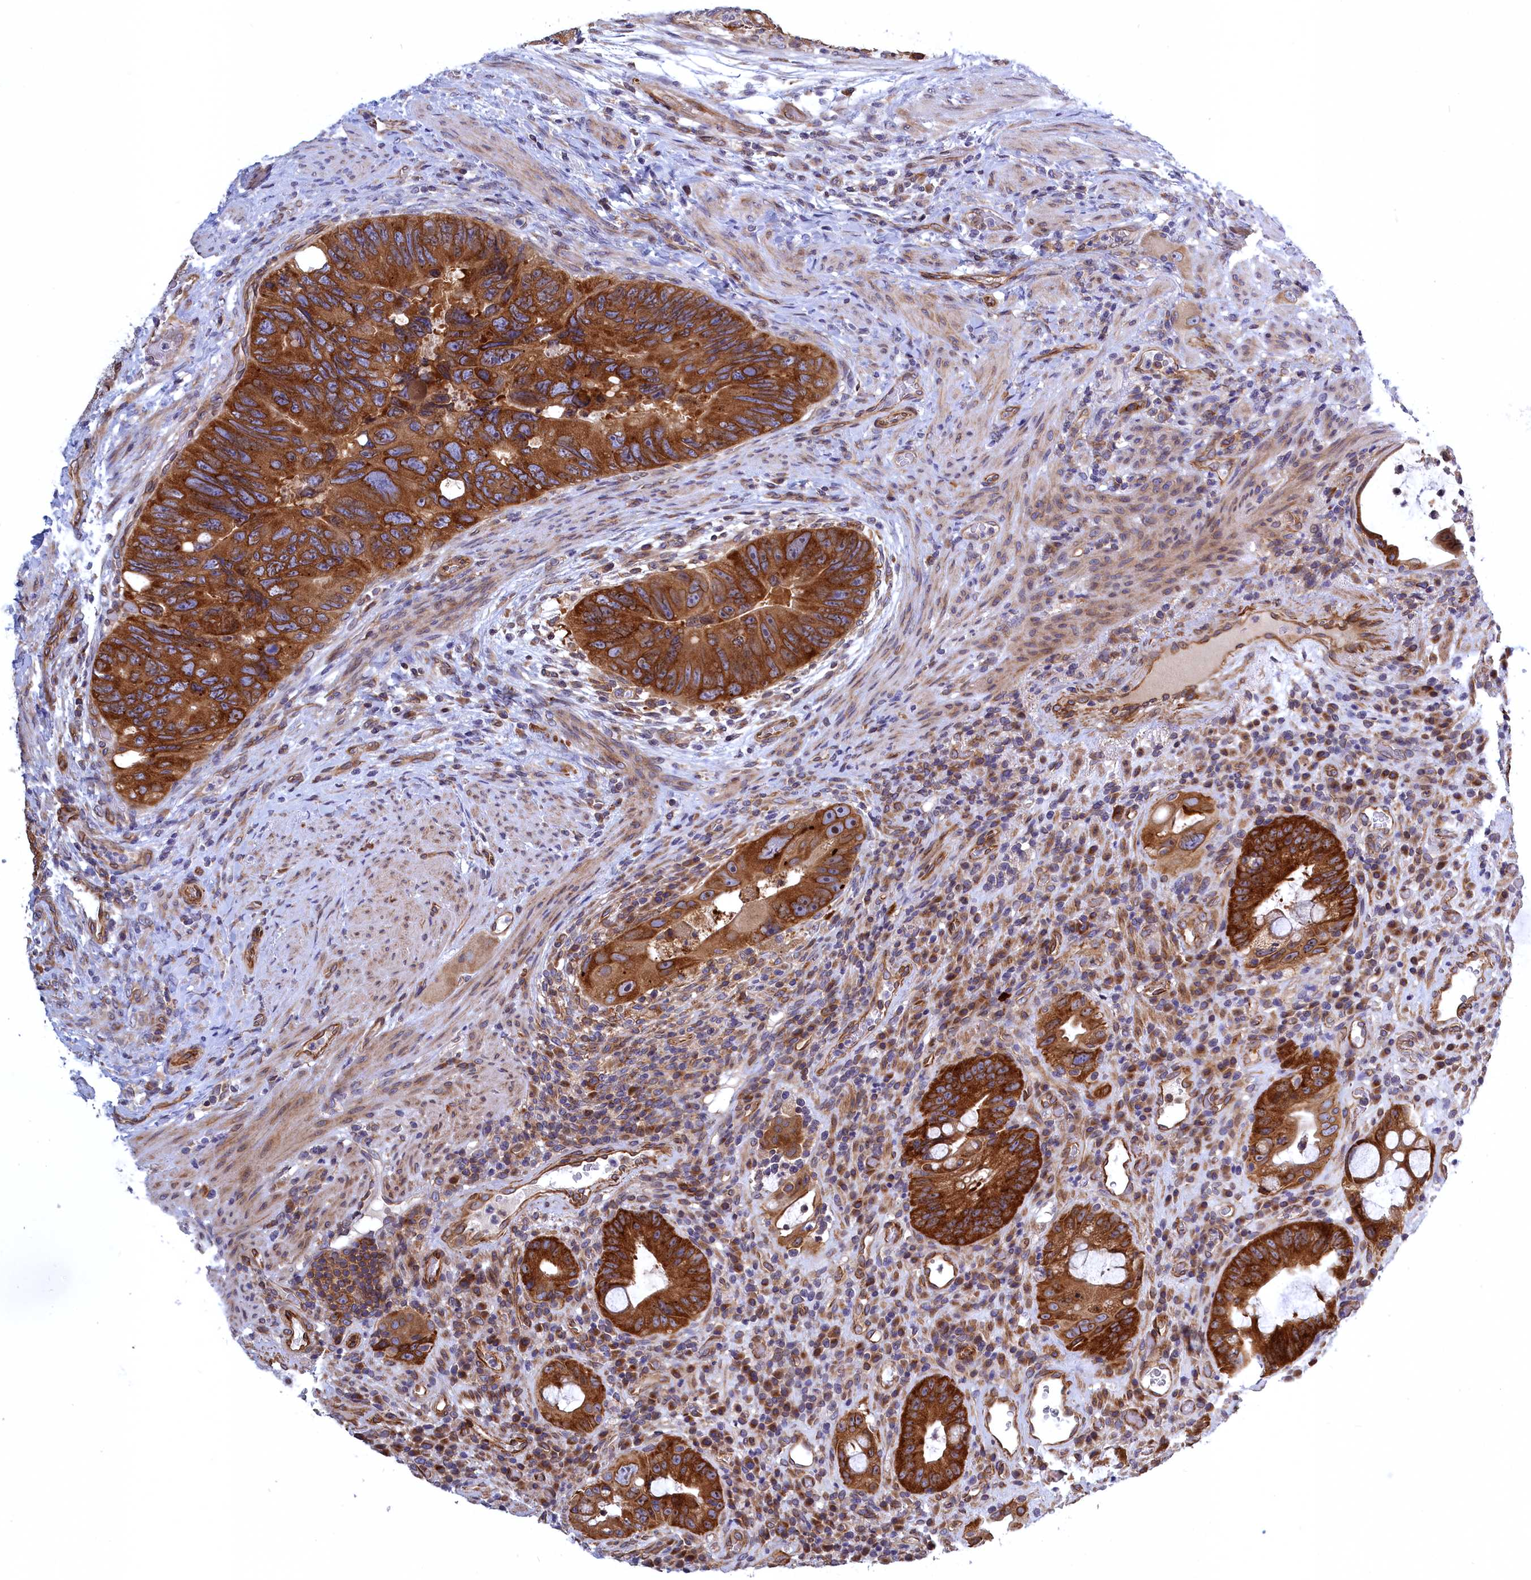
{"staining": {"intensity": "strong", "quantity": ">75%", "location": "cytoplasmic/membranous"}, "tissue": "colorectal cancer", "cell_type": "Tumor cells", "image_type": "cancer", "snomed": [{"axis": "morphology", "description": "Adenocarcinoma, NOS"}, {"axis": "topography", "description": "Rectum"}], "caption": "Colorectal cancer tissue demonstrates strong cytoplasmic/membranous staining in about >75% of tumor cells", "gene": "NAA10", "patient": {"sex": "male", "age": 59}}